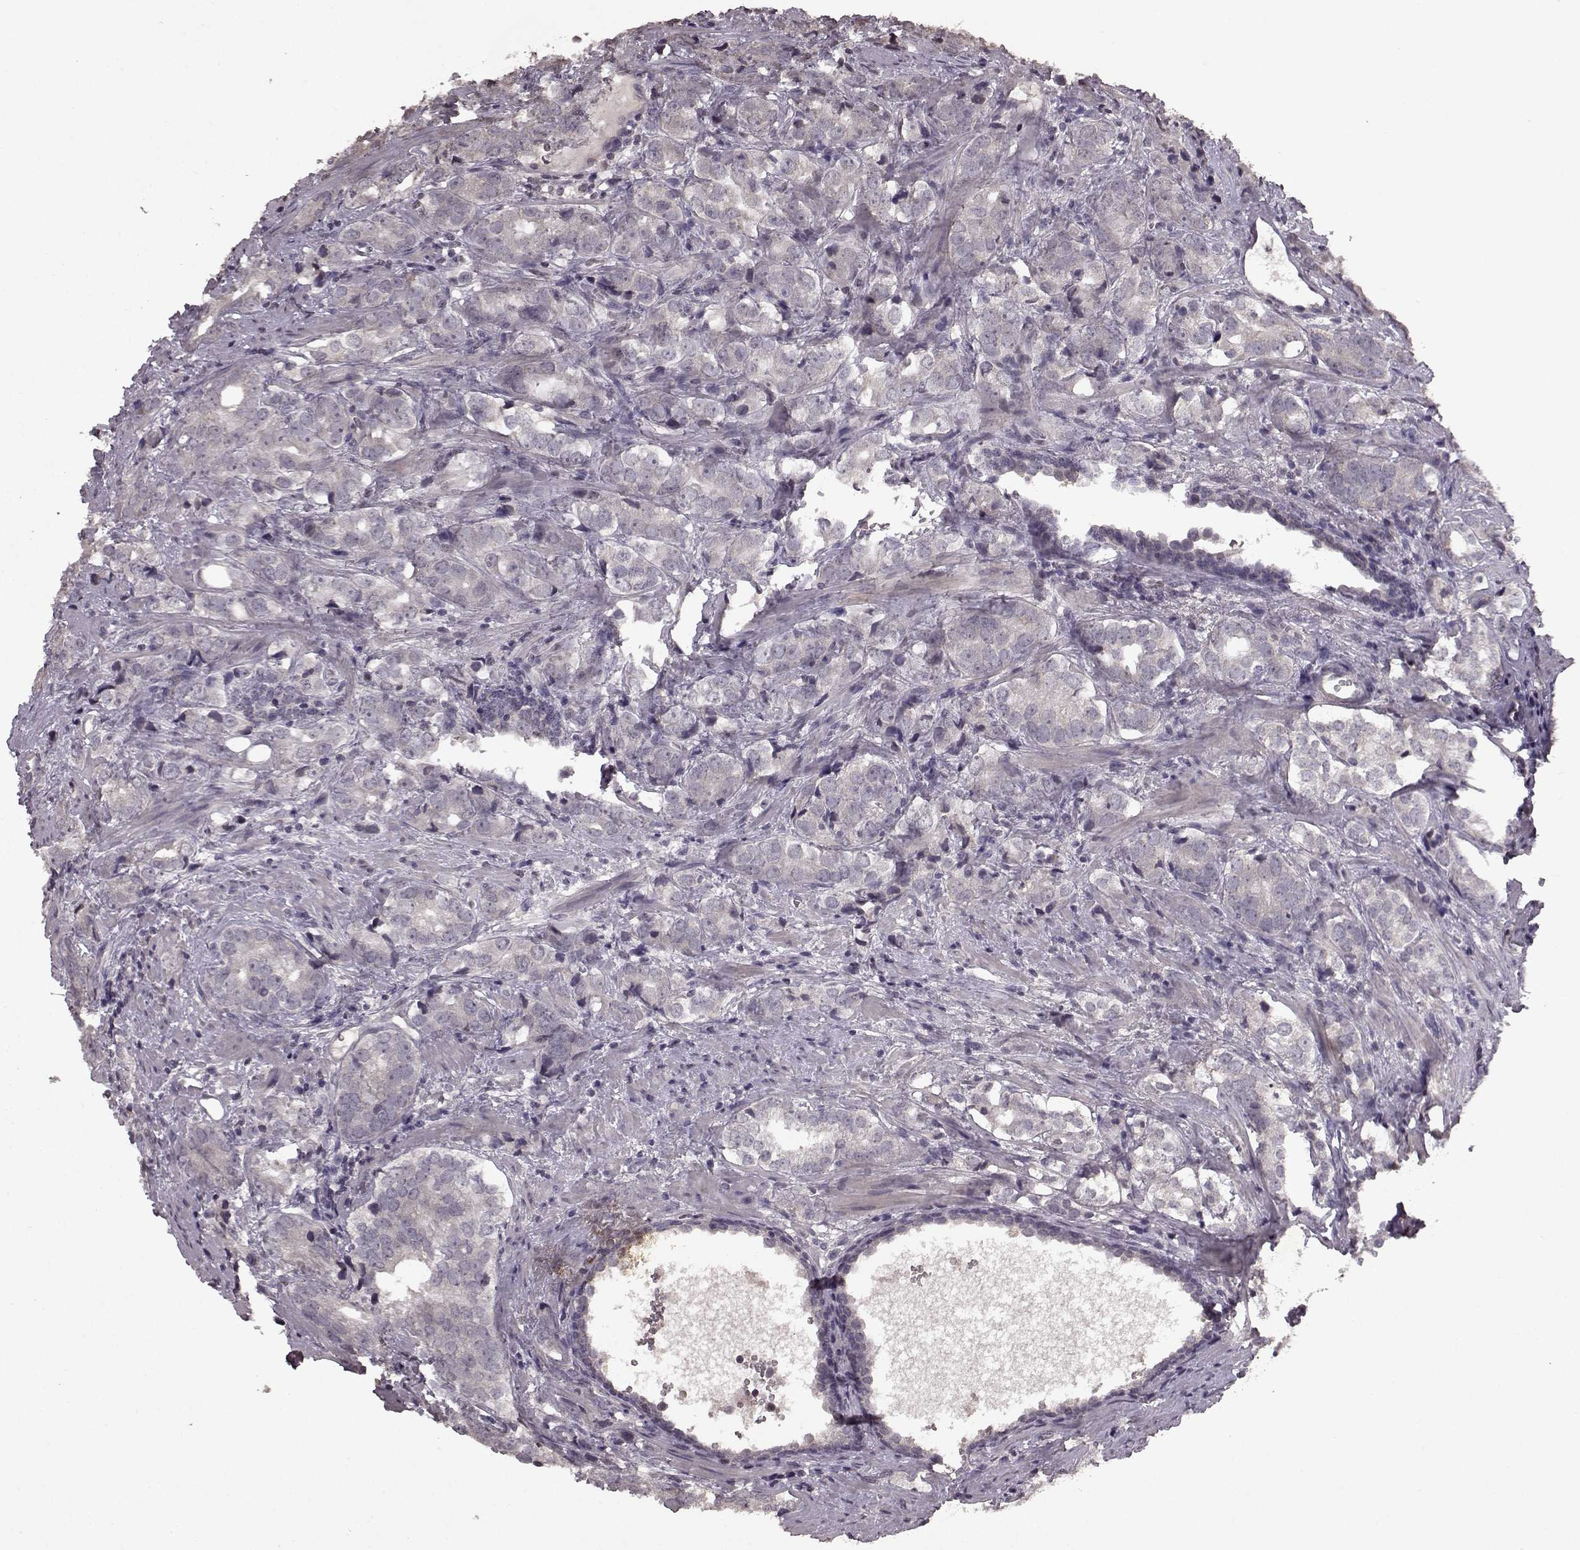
{"staining": {"intensity": "negative", "quantity": "none", "location": "none"}, "tissue": "prostate cancer", "cell_type": "Tumor cells", "image_type": "cancer", "snomed": [{"axis": "morphology", "description": "Adenocarcinoma, NOS"}, {"axis": "topography", "description": "Prostate and seminal vesicle, NOS"}], "caption": "High magnification brightfield microscopy of prostate cancer (adenocarcinoma) stained with DAB (3,3'-diaminobenzidine) (brown) and counterstained with hematoxylin (blue): tumor cells show no significant expression. (DAB (3,3'-diaminobenzidine) immunohistochemistry (IHC) with hematoxylin counter stain).", "gene": "LHB", "patient": {"sex": "male", "age": 63}}